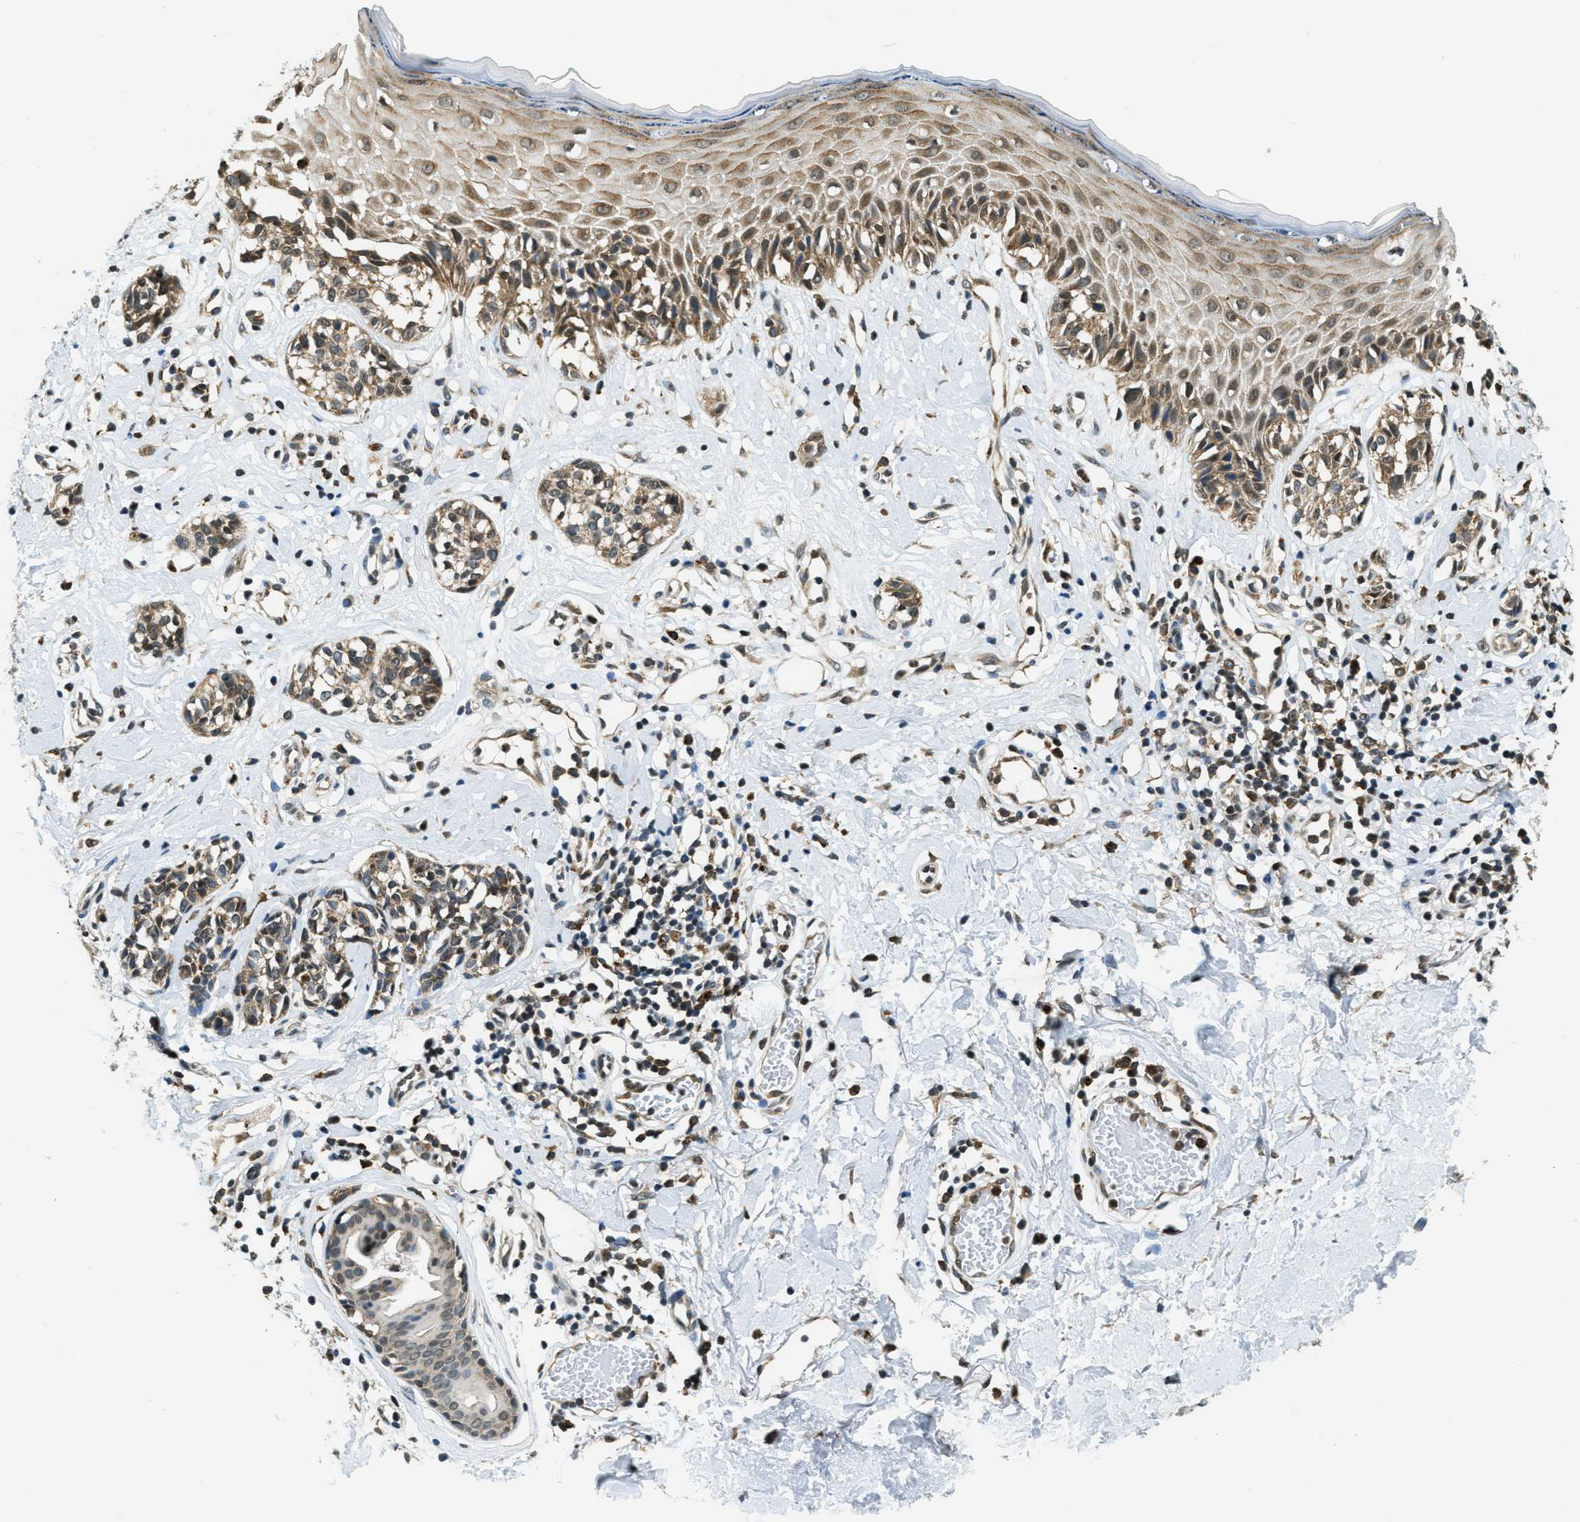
{"staining": {"intensity": "moderate", "quantity": ">75%", "location": "cytoplasmic/membranous"}, "tissue": "melanoma", "cell_type": "Tumor cells", "image_type": "cancer", "snomed": [{"axis": "morphology", "description": "Malignant melanoma, NOS"}, {"axis": "topography", "description": "Skin"}], "caption": "Approximately >75% of tumor cells in melanoma exhibit moderate cytoplasmic/membranous protein positivity as visualized by brown immunohistochemical staining.", "gene": "RAB11FIP1", "patient": {"sex": "male", "age": 64}}